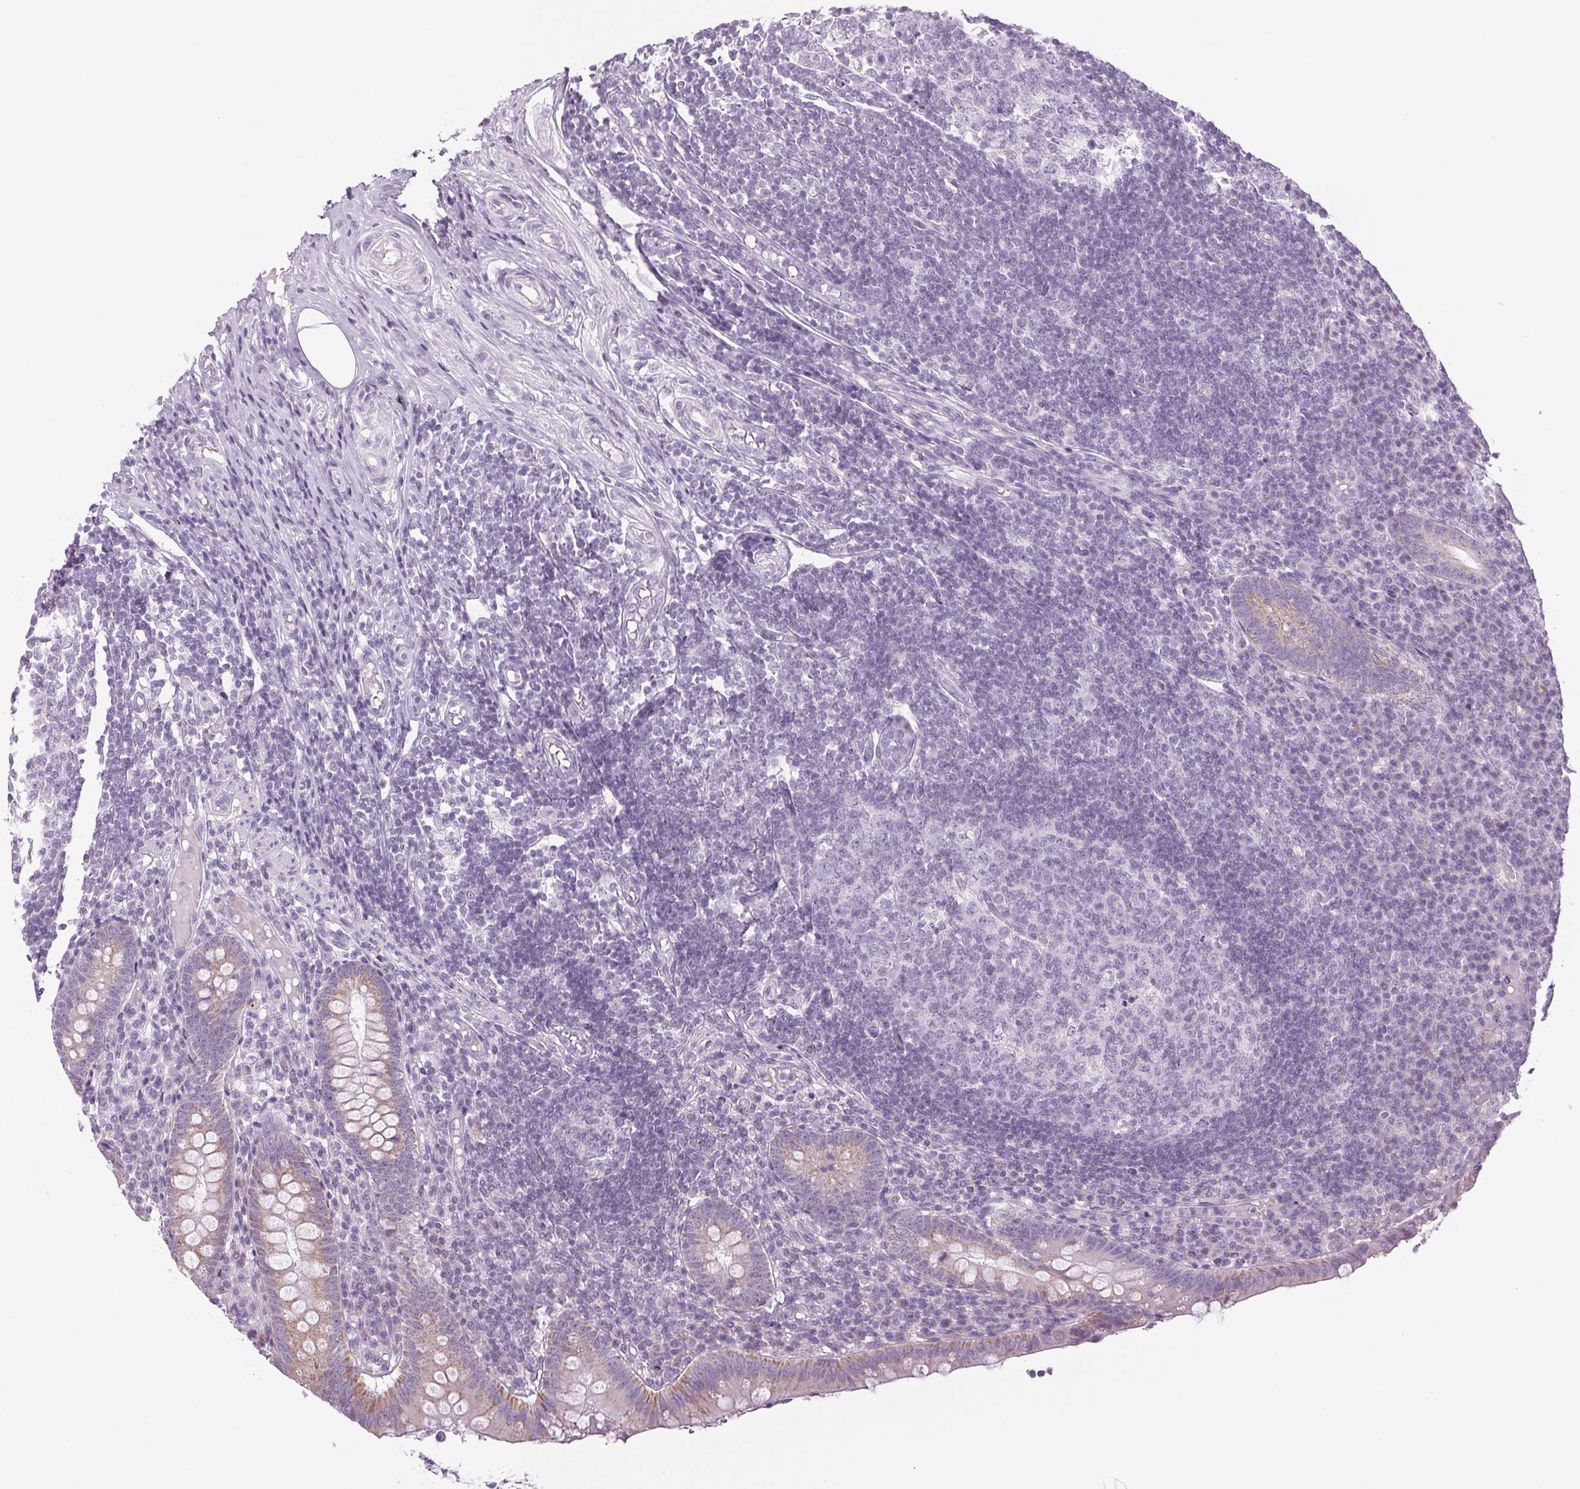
{"staining": {"intensity": "weak", "quantity": "<25%", "location": "cytoplasmic/membranous"}, "tissue": "appendix", "cell_type": "Glandular cells", "image_type": "normal", "snomed": [{"axis": "morphology", "description": "Normal tissue, NOS"}, {"axis": "topography", "description": "Appendix"}], "caption": "Glandular cells show no significant expression in benign appendix. (Brightfield microscopy of DAB IHC at high magnification).", "gene": "COL7A1", "patient": {"sex": "male", "age": 18}}